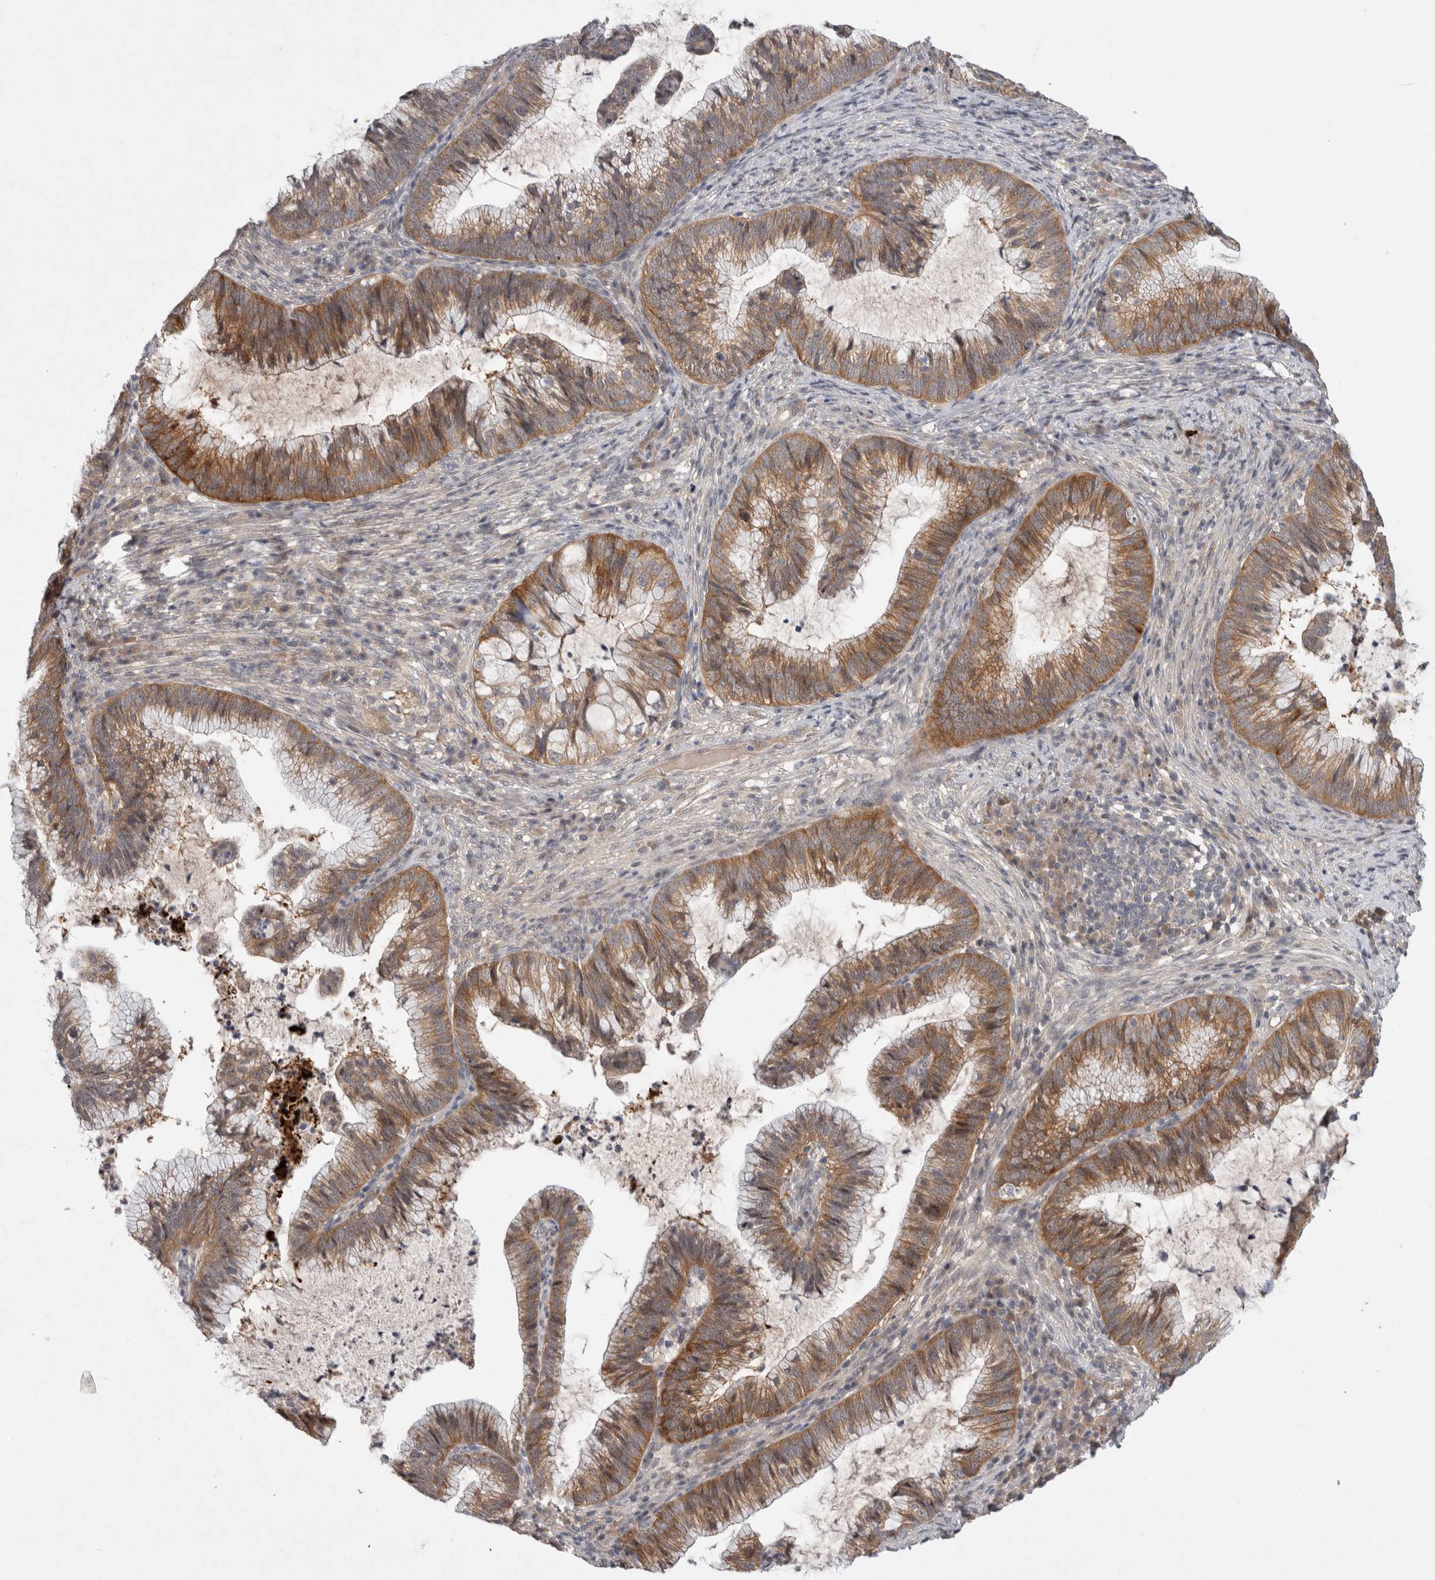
{"staining": {"intensity": "moderate", "quantity": ">75%", "location": "cytoplasmic/membranous"}, "tissue": "cervical cancer", "cell_type": "Tumor cells", "image_type": "cancer", "snomed": [{"axis": "morphology", "description": "Adenocarcinoma, NOS"}, {"axis": "topography", "description": "Cervix"}], "caption": "Immunohistochemistry (IHC) (DAB) staining of human adenocarcinoma (cervical) shows moderate cytoplasmic/membranous protein positivity in about >75% of tumor cells.", "gene": "CERS3", "patient": {"sex": "female", "age": 36}}